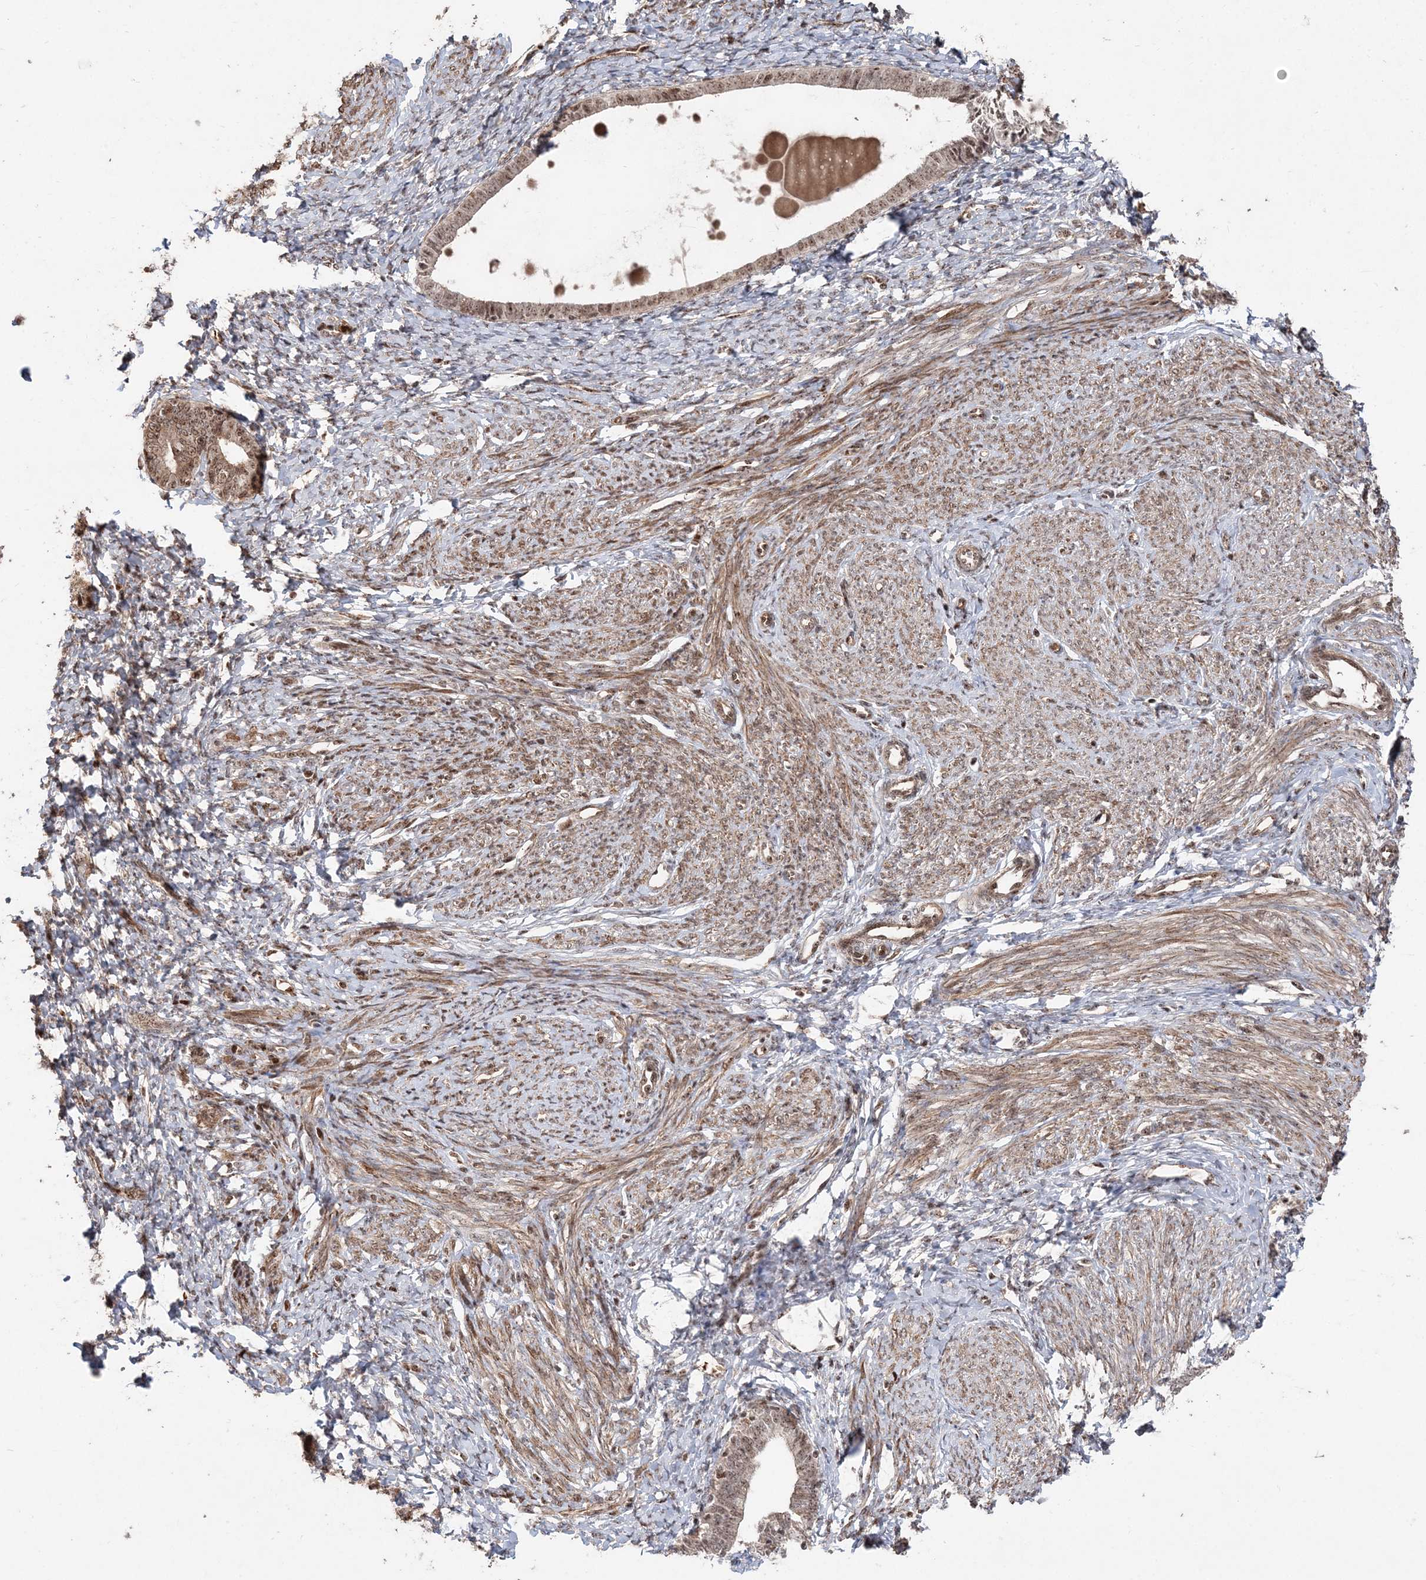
{"staining": {"intensity": "moderate", "quantity": "25%-75%", "location": "cytoplasmic/membranous,nuclear"}, "tissue": "endometrium", "cell_type": "Cells in endometrial stroma", "image_type": "normal", "snomed": [{"axis": "morphology", "description": "Normal tissue, NOS"}, {"axis": "topography", "description": "Endometrium"}], "caption": "A brown stain shows moderate cytoplasmic/membranous,nuclear expression of a protein in cells in endometrial stroma of normal human endometrium. Using DAB (3,3'-diaminobenzidine) (brown) and hematoxylin (blue) stains, captured at high magnification using brightfield microscopy.", "gene": "RBM17", "patient": {"sex": "female", "age": 72}}